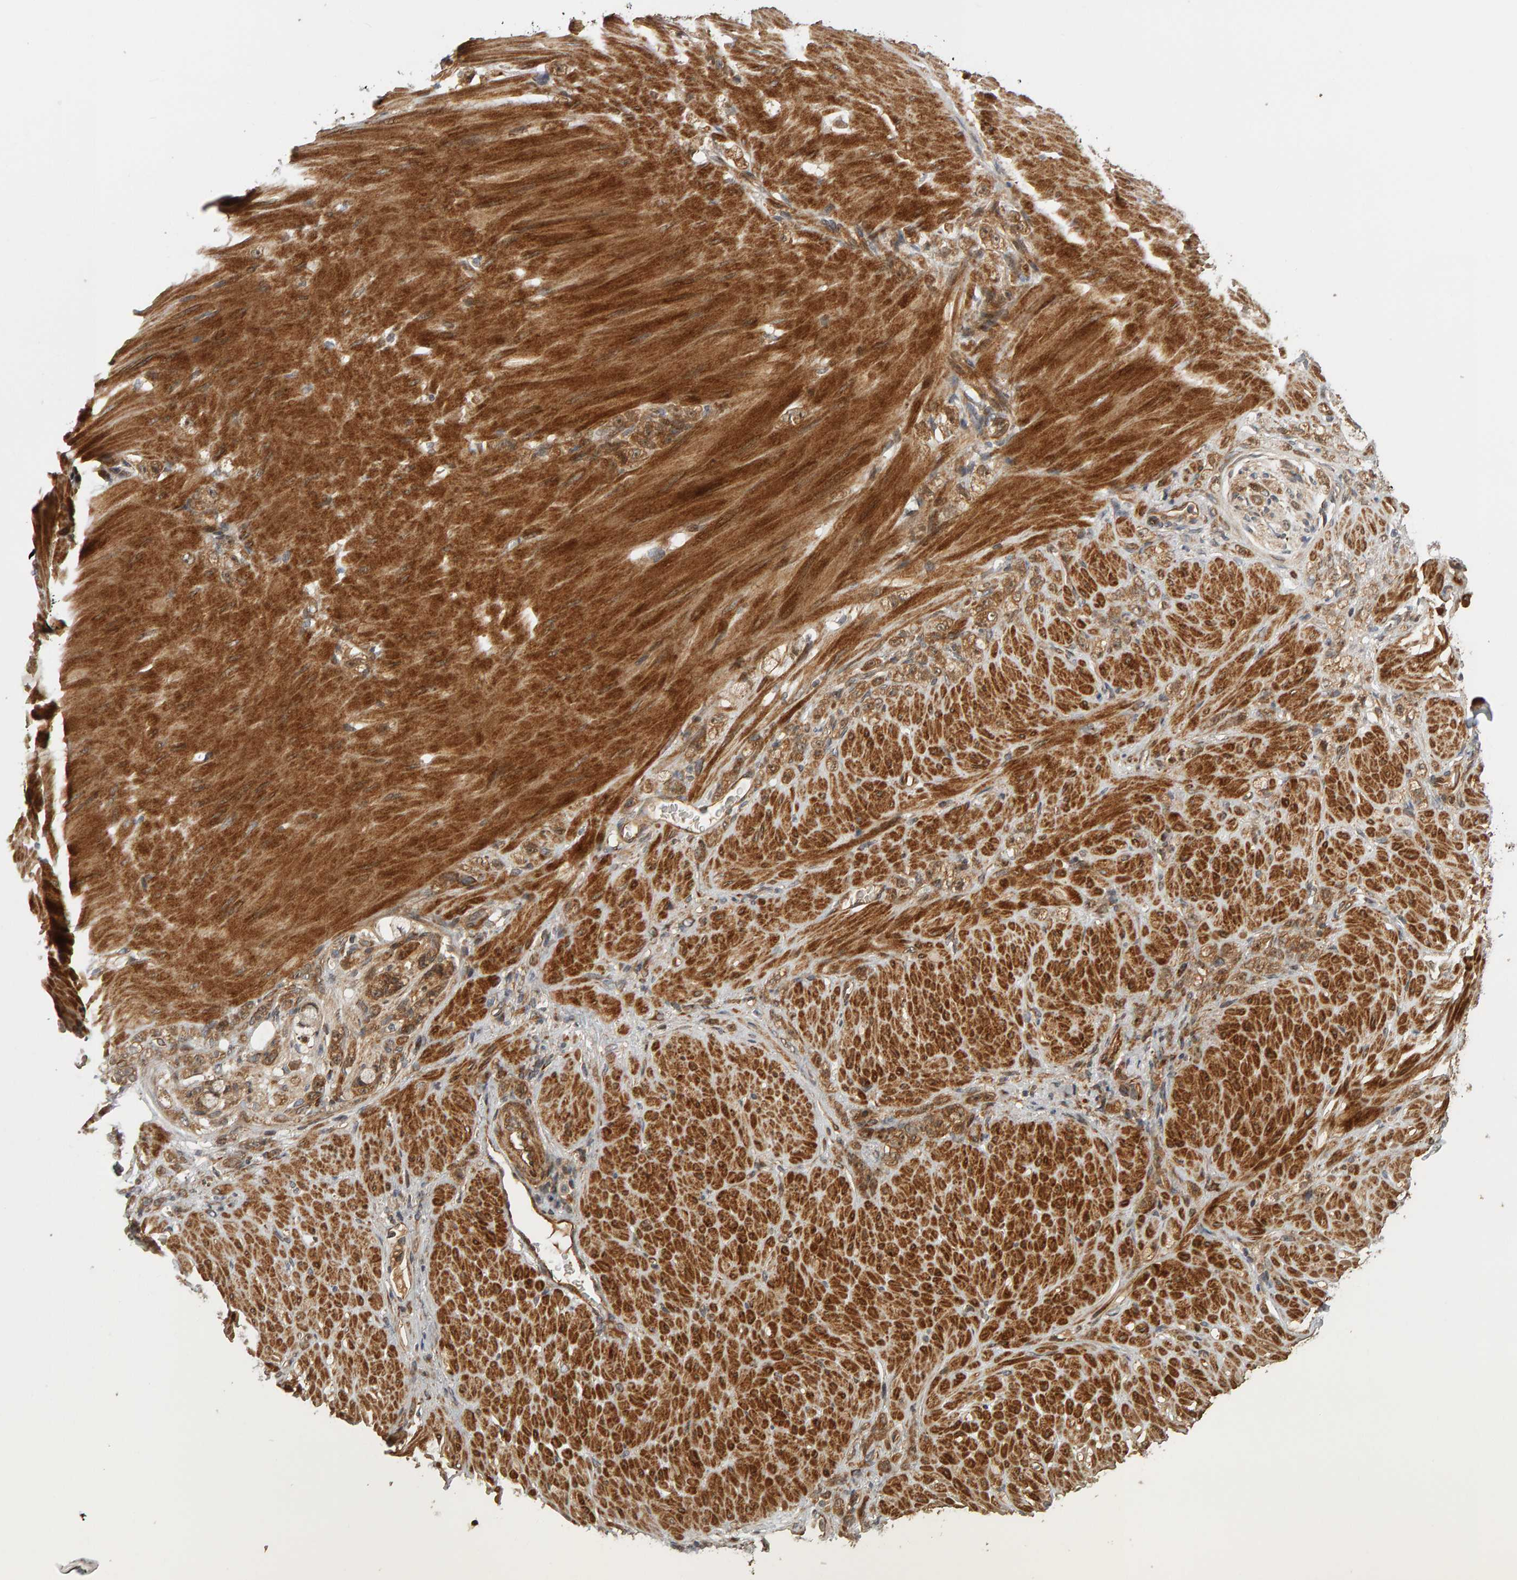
{"staining": {"intensity": "moderate", "quantity": ">75%", "location": "cytoplasmic/membranous"}, "tissue": "stomach cancer", "cell_type": "Tumor cells", "image_type": "cancer", "snomed": [{"axis": "morphology", "description": "Normal tissue, NOS"}, {"axis": "morphology", "description": "Adenocarcinoma, NOS"}, {"axis": "topography", "description": "Stomach"}], "caption": "Human stomach adenocarcinoma stained with a protein marker exhibits moderate staining in tumor cells.", "gene": "ZFAND1", "patient": {"sex": "male", "age": 82}}